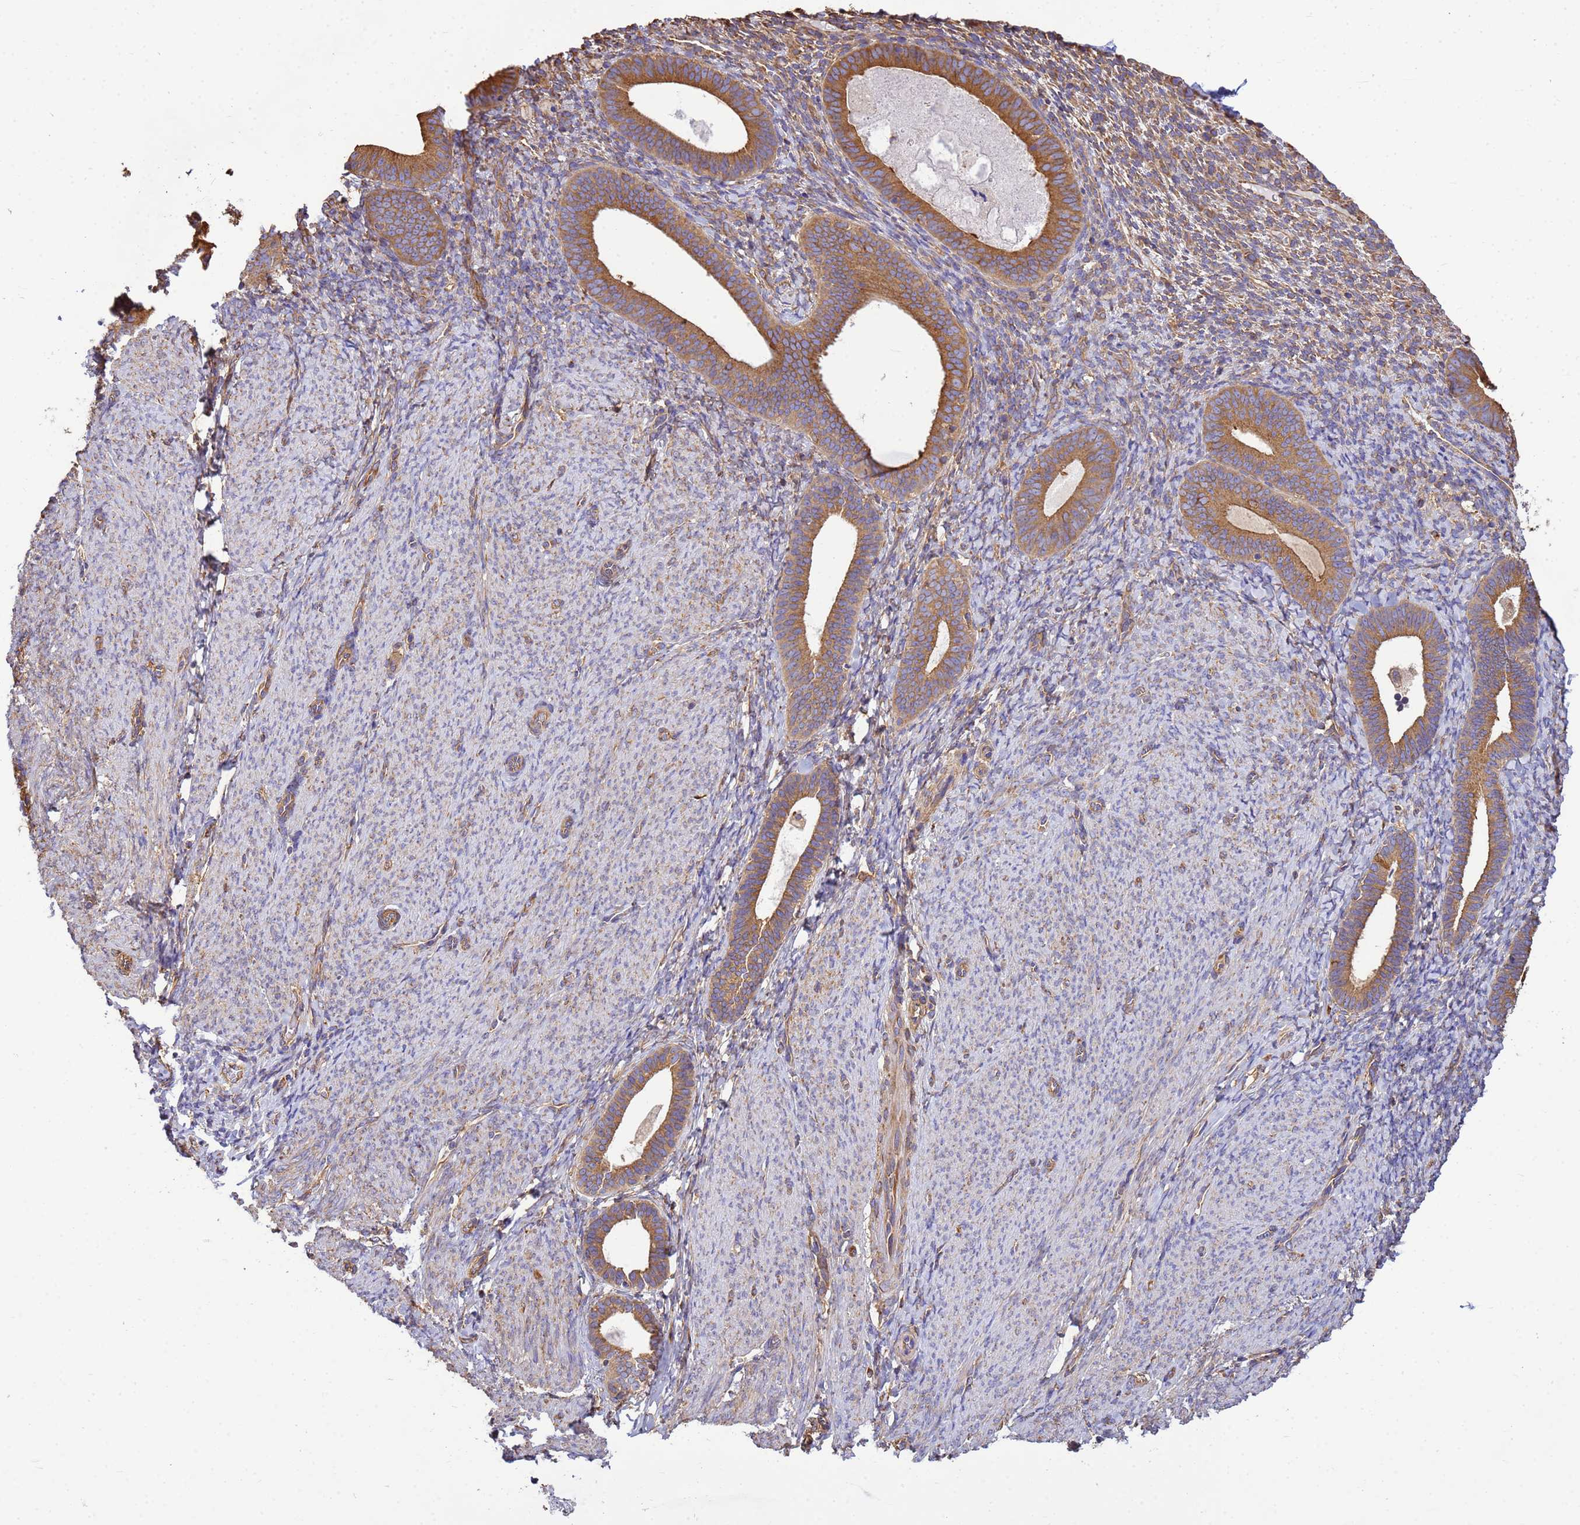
{"staining": {"intensity": "weak", "quantity": "25%-75%", "location": "cytoplasmic/membranous"}, "tissue": "endometrium", "cell_type": "Cells in endometrial stroma", "image_type": "normal", "snomed": [{"axis": "morphology", "description": "Normal tissue, NOS"}, {"axis": "topography", "description": "Endometrium"}], "caption": "Benign endometrium shows weak cytoplasmic/membranous expression in approximately 25%-75% of cells in endometrial stroma, visualized by immunohistochemistry.", "gene": "ENSG00000198211", "patient": {"sex": "female", "age": 65}}